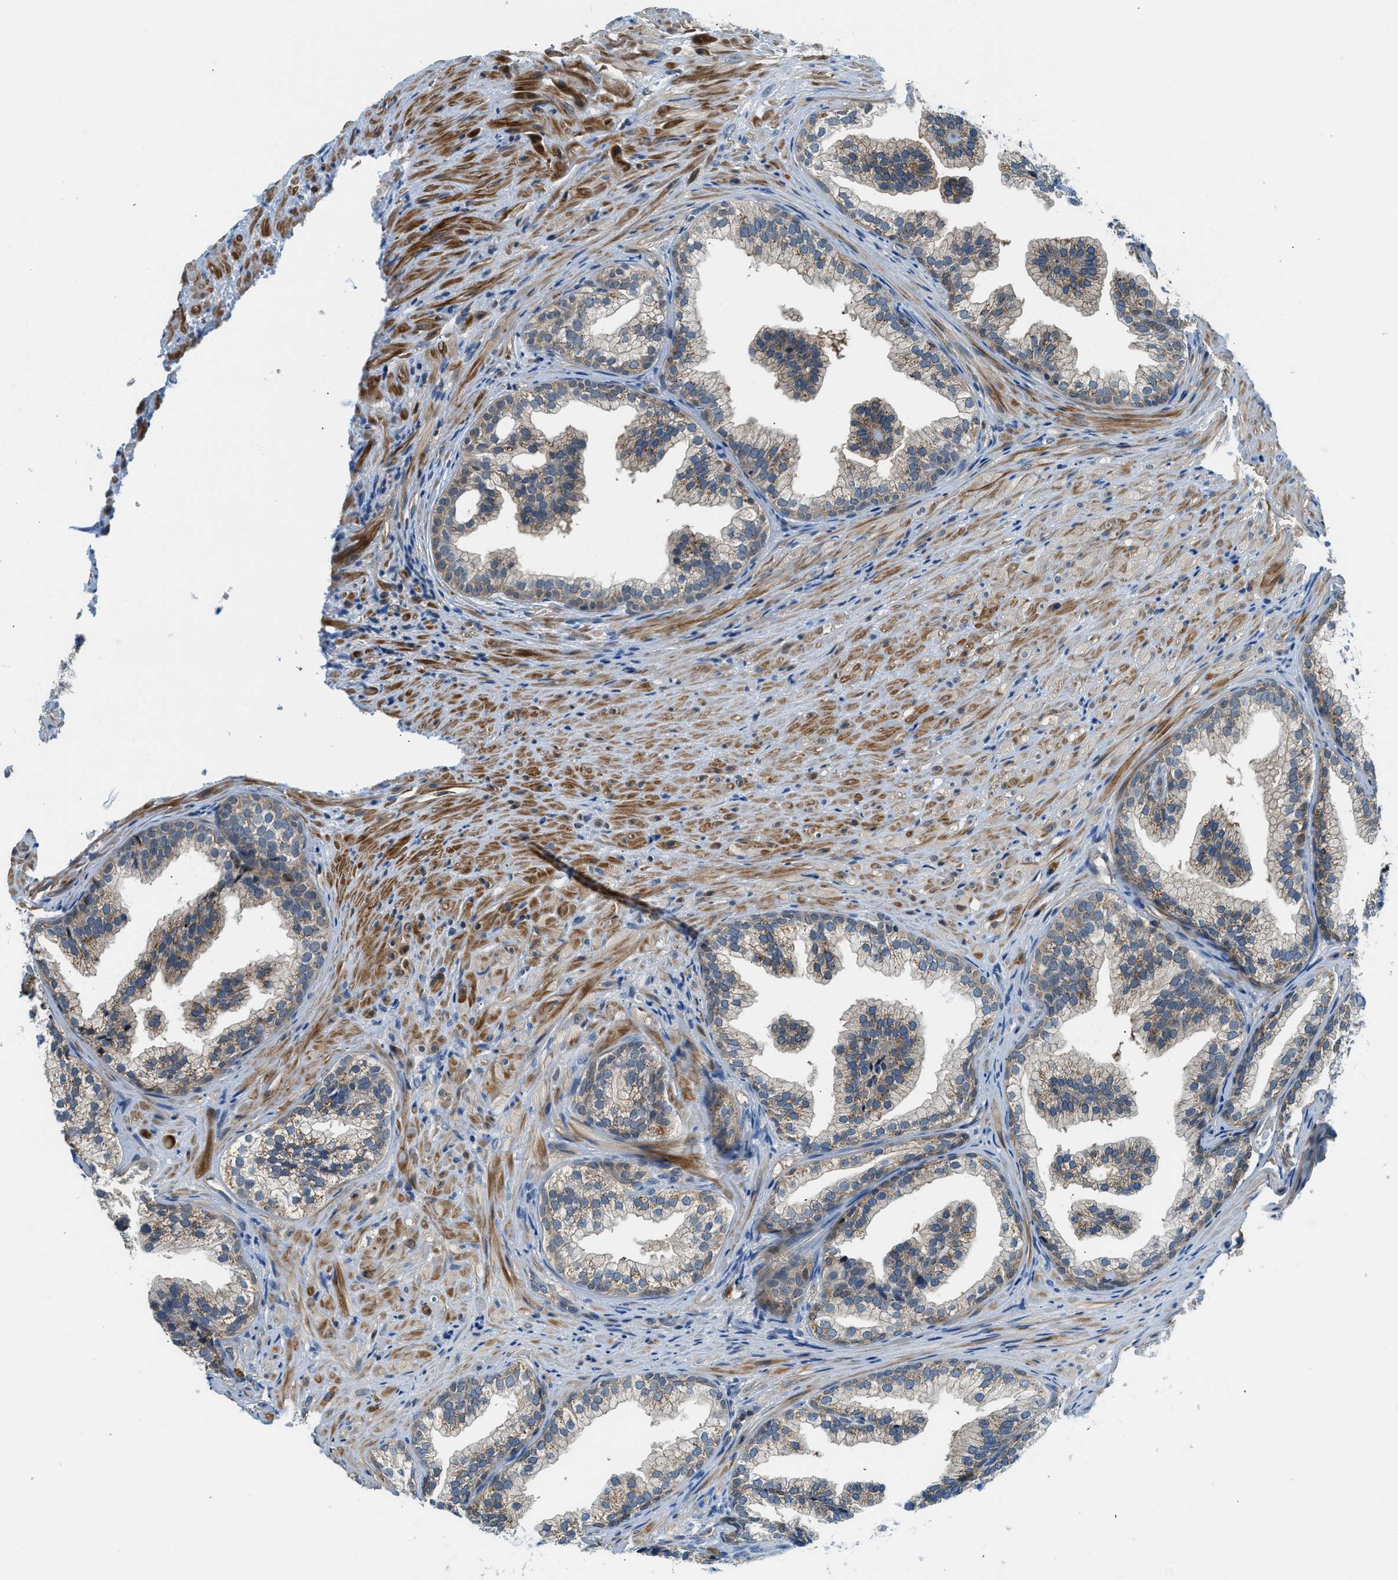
{"staining": {"intensity": "weak", "quantity": ">75%", "location": "cytoplasmic/membranous"}, "tissue": "prostate", "cell_type": "Glandular cells", "image_type": "normal", "snomed": [{"axis": "morphology", "description": "Normal tissue, NOS"}, {"axis": "topography", "description": "Prostate"}], "caption": "Immunohistochemistry staining of benign prostate, which shows low levels of weak cytoplasmic/membranous positivity in approximately >75% of glandular cells indicating weak cytoplasmic/membranous protein staining. The staining was performed using DAB (3,3'-diaminobenzidine) (brown) for protein detection and nuclei were counterstained in hematoxylin (blue).", "gene": "CBLB", "patient": {"sex": "male", "age": 76}}